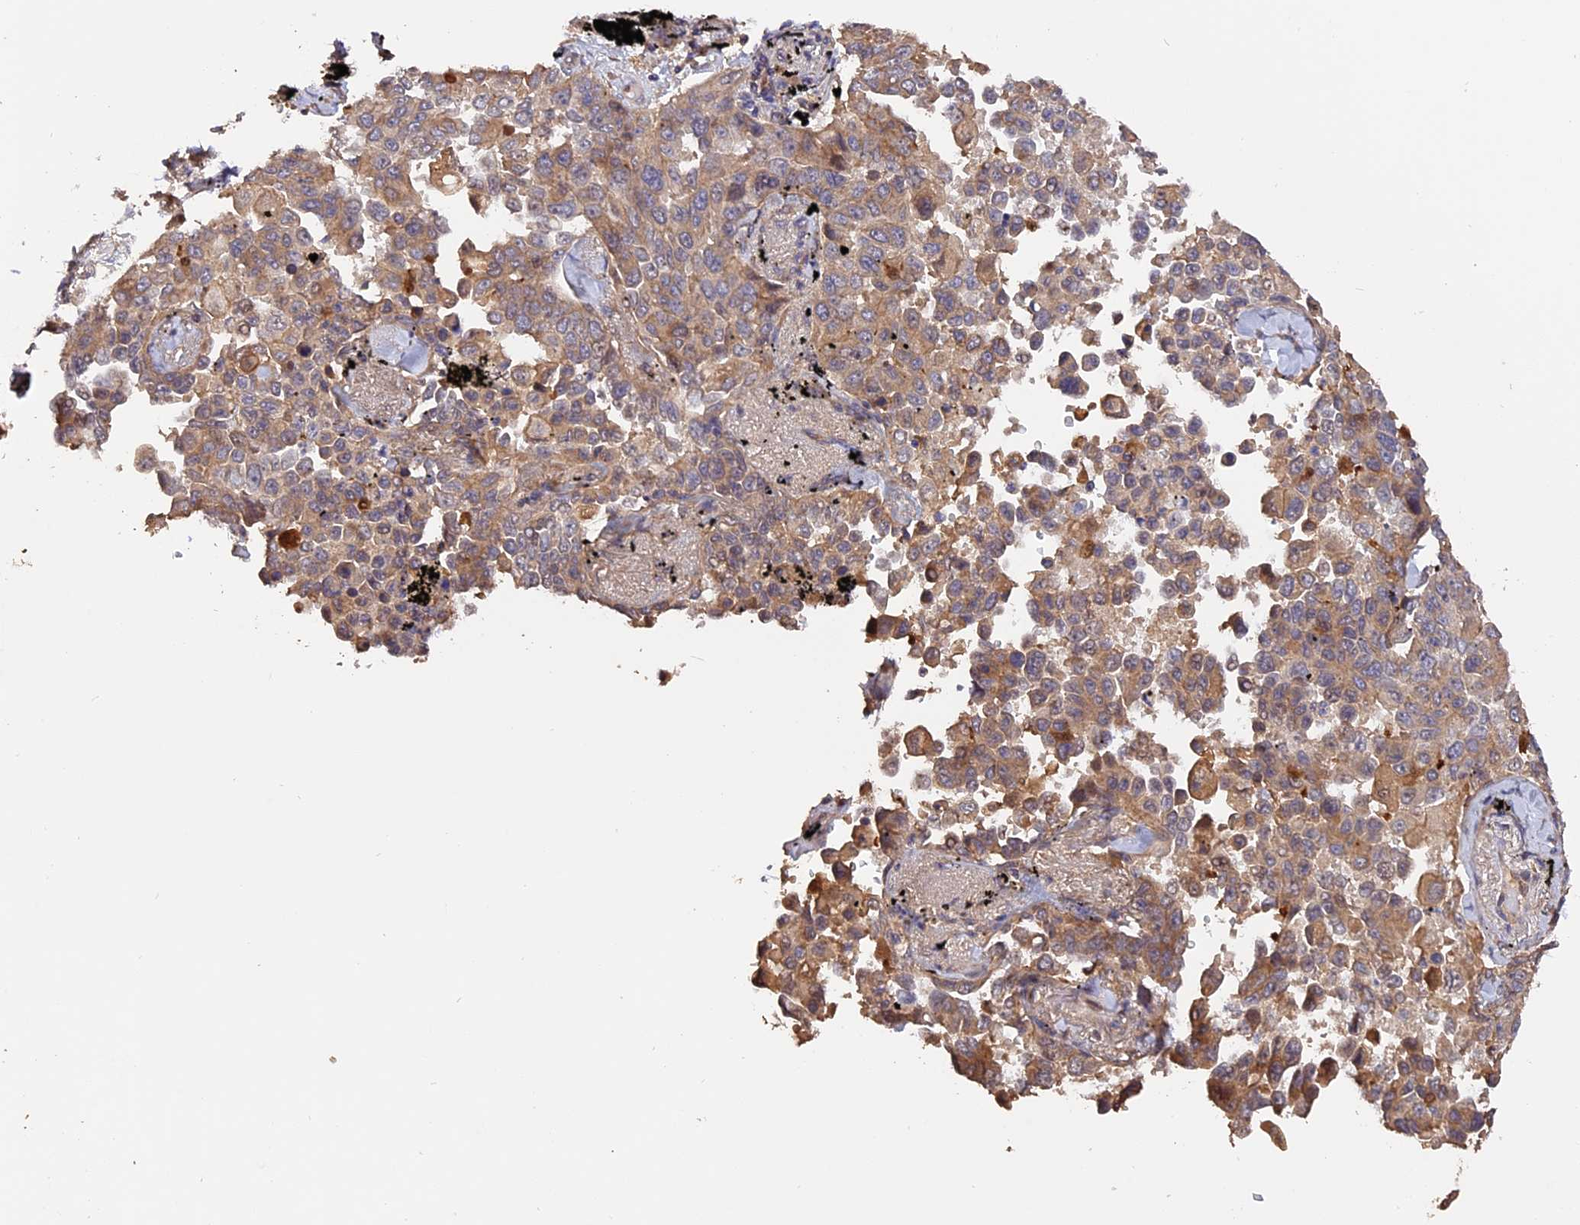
{"staining": {"intensity": "weak", "quantity": ">75%", "location": "cytoplasmic/membranous"}, "tissue": "lung cancer", "cell_type": "Tumor cells", "image_type": "cancer", "snomed": [{"axis": "morphology", "description": "Adenocarcinoma, NOS"}, {"axis": "topography", "description": "Lung"}], "caption": "This is an image of immunohistochemistry (IHC) staining of adenocarcinoma (lung), which shows weak staining in the cytoplasmic/membranous of tumor cells.", "gene": "RASAL1", "patient": {"sex": "female", "age": 67}}